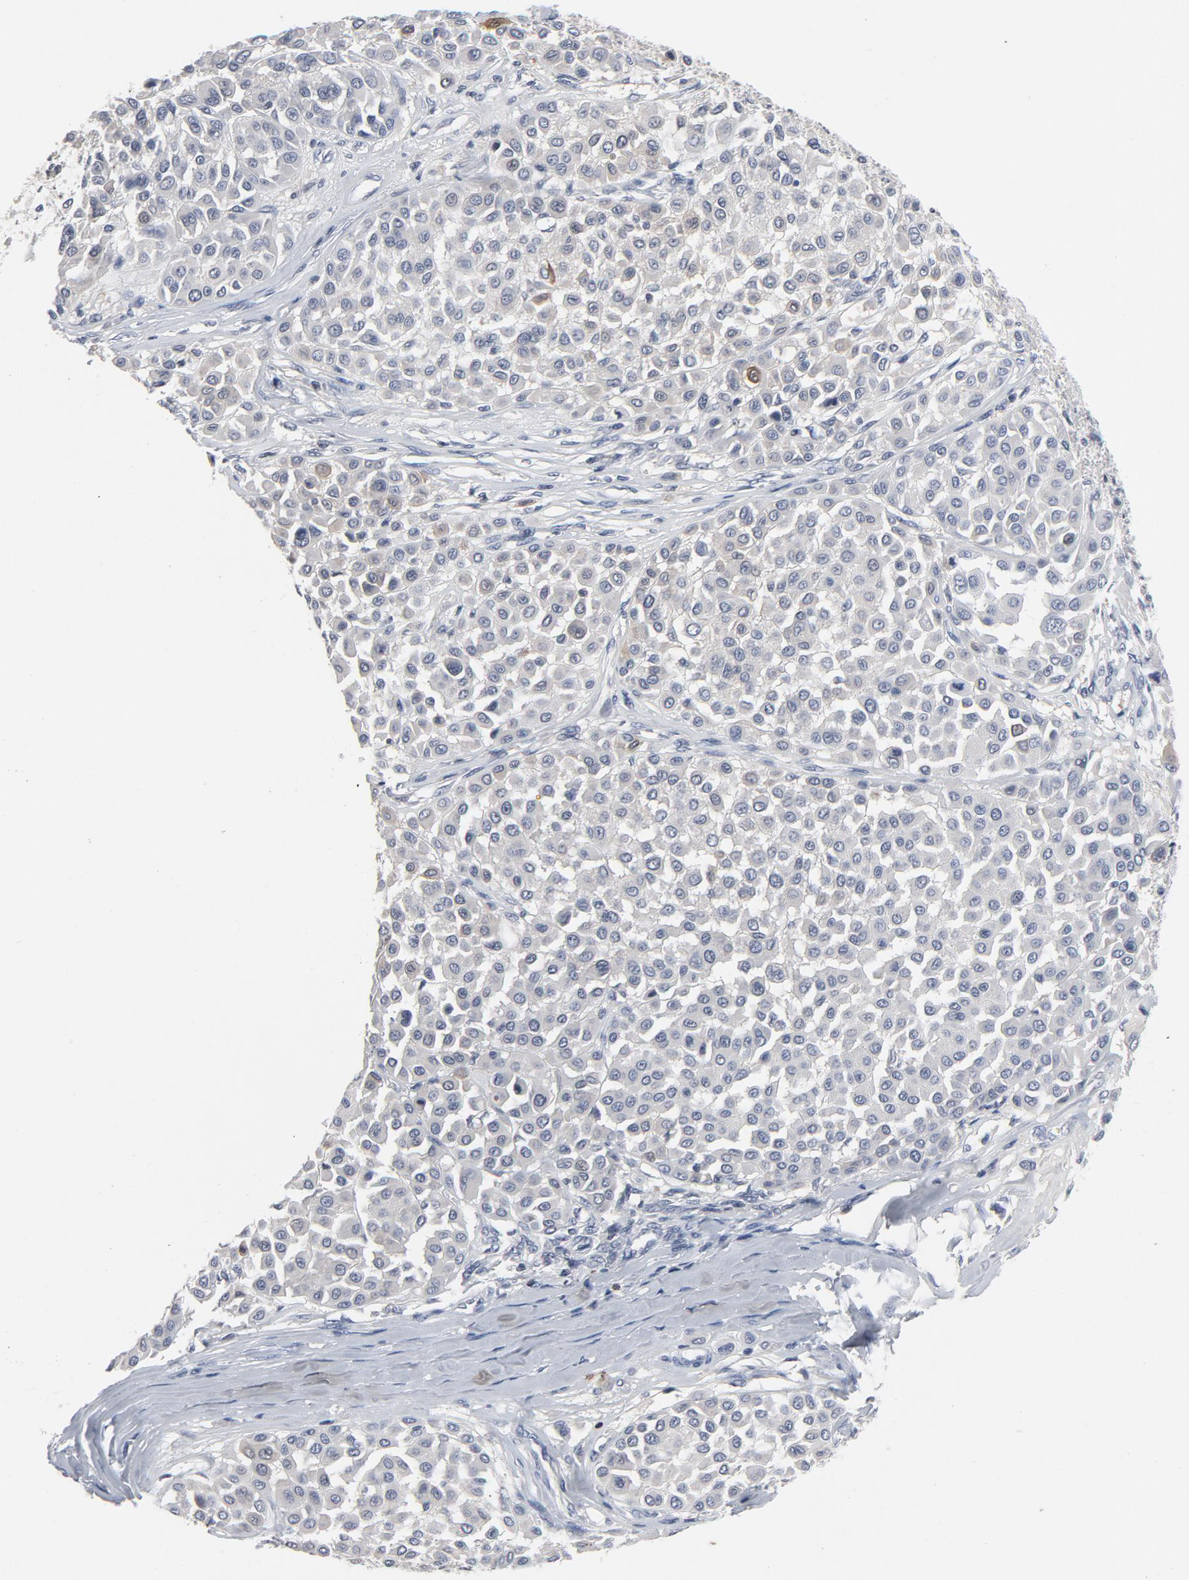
{"staining": {"intensity": "negative", "quantity": "none", "location": "none"}, "tissue": "melanoma", "cell_type": "Tumor cells", "image_type": "cancer", "snomed": [{"axis": "morphology", "description": "Malignant melanoma, Metastatic site"}, {"axis": "topography", "description": "Soft tissue"}], "caption": "Tumor cells show no significant staining in malignant melanoma (metastatic site).", "gene": "TCL1A", "patient": {"sex": "male", "age": 41}}